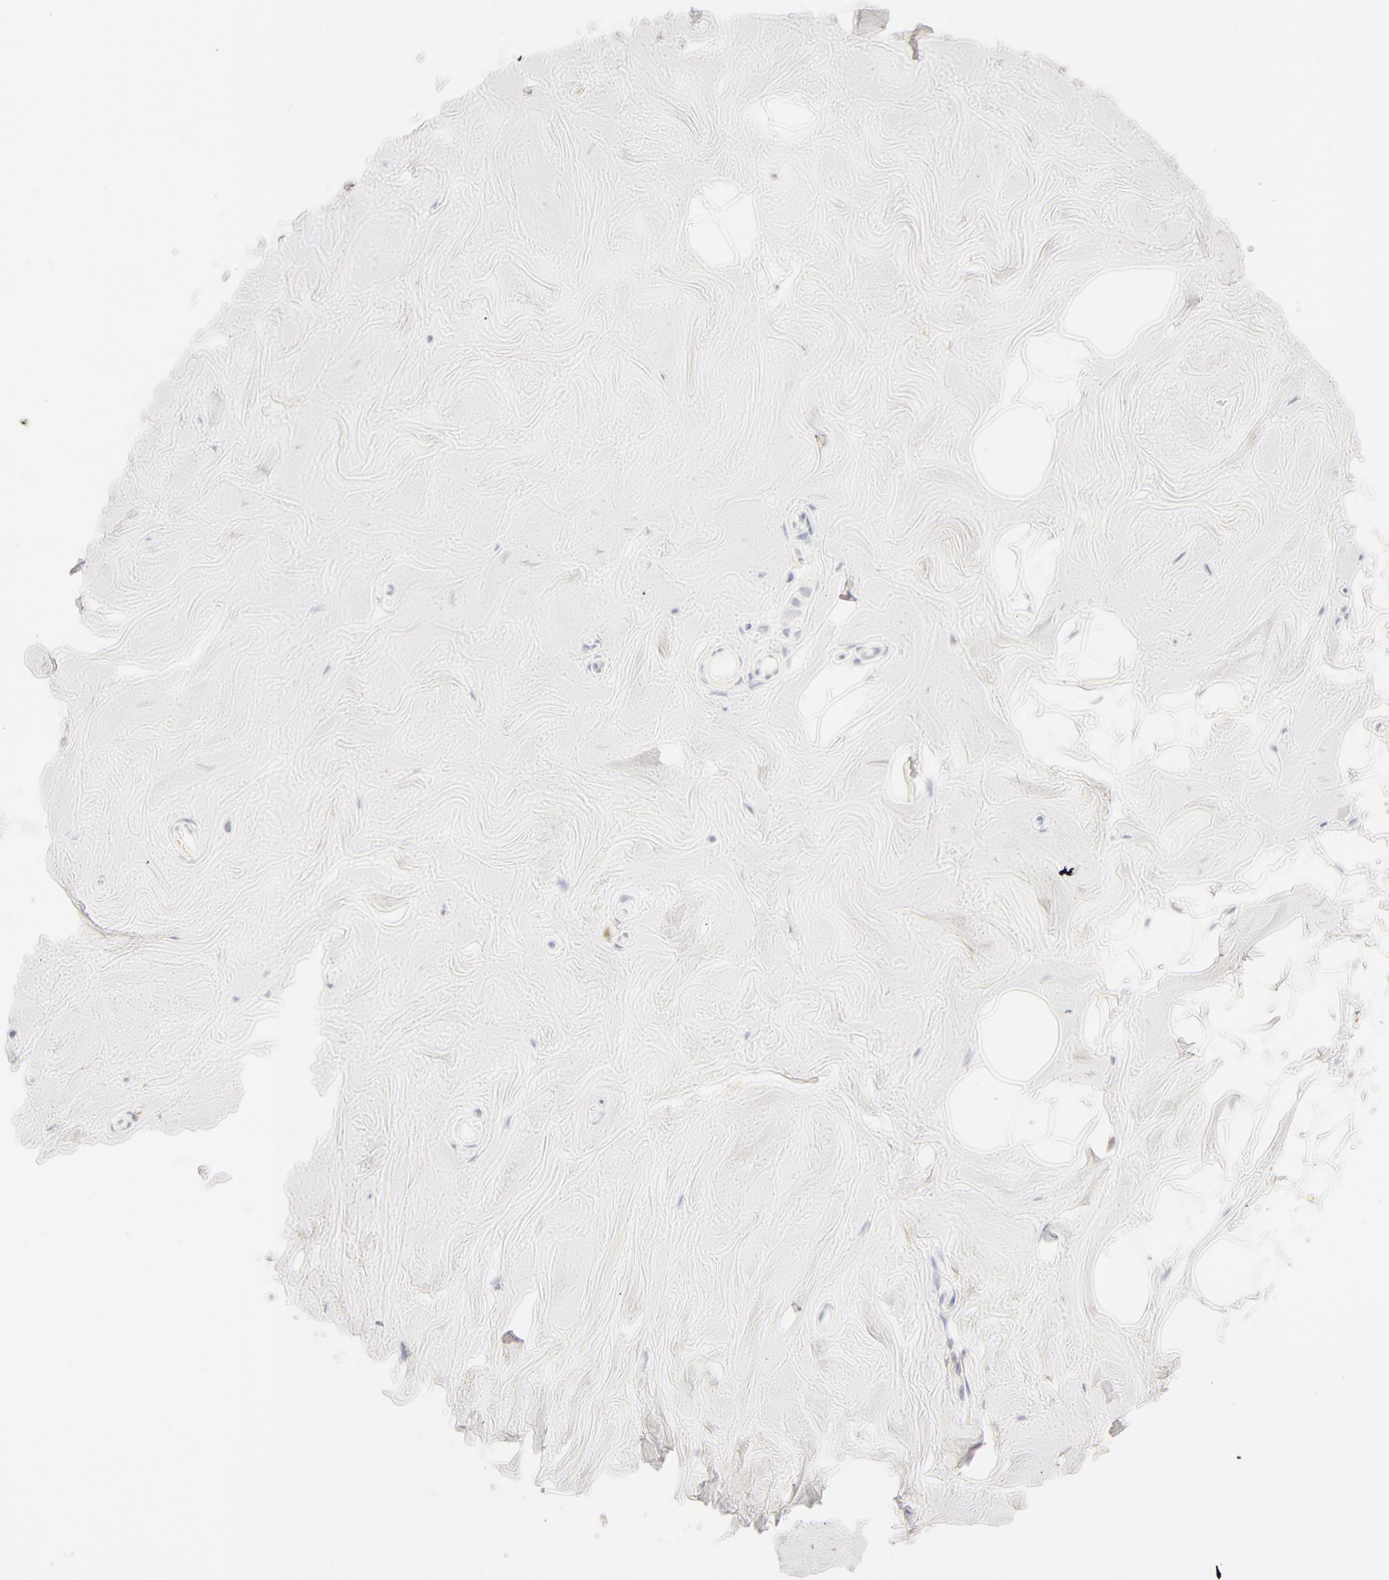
{"staining": {"intensity": "negative", "quantity": "none", "location": "none"}, "tissue": "adipose tissue", "cell_type": "Adipocytes", "image_type": "normal", "snomed": [{"axis": "morphology", "description": "Normal tissue, NOS"}, {"axis": "topography", "description": "Breast"}], "caption": "This is a photomicrograph of immunohistochemistry staining of unremarkable adipose tissue, which shows no expression in adipocytes. The staining is performed using DAB (3,3'-diaminobenzidine) brown chromogen with nuclei counter-stained in using hematoxylin.", "gene": "CA2", "patient": {"sex": "female", "age": 44}}